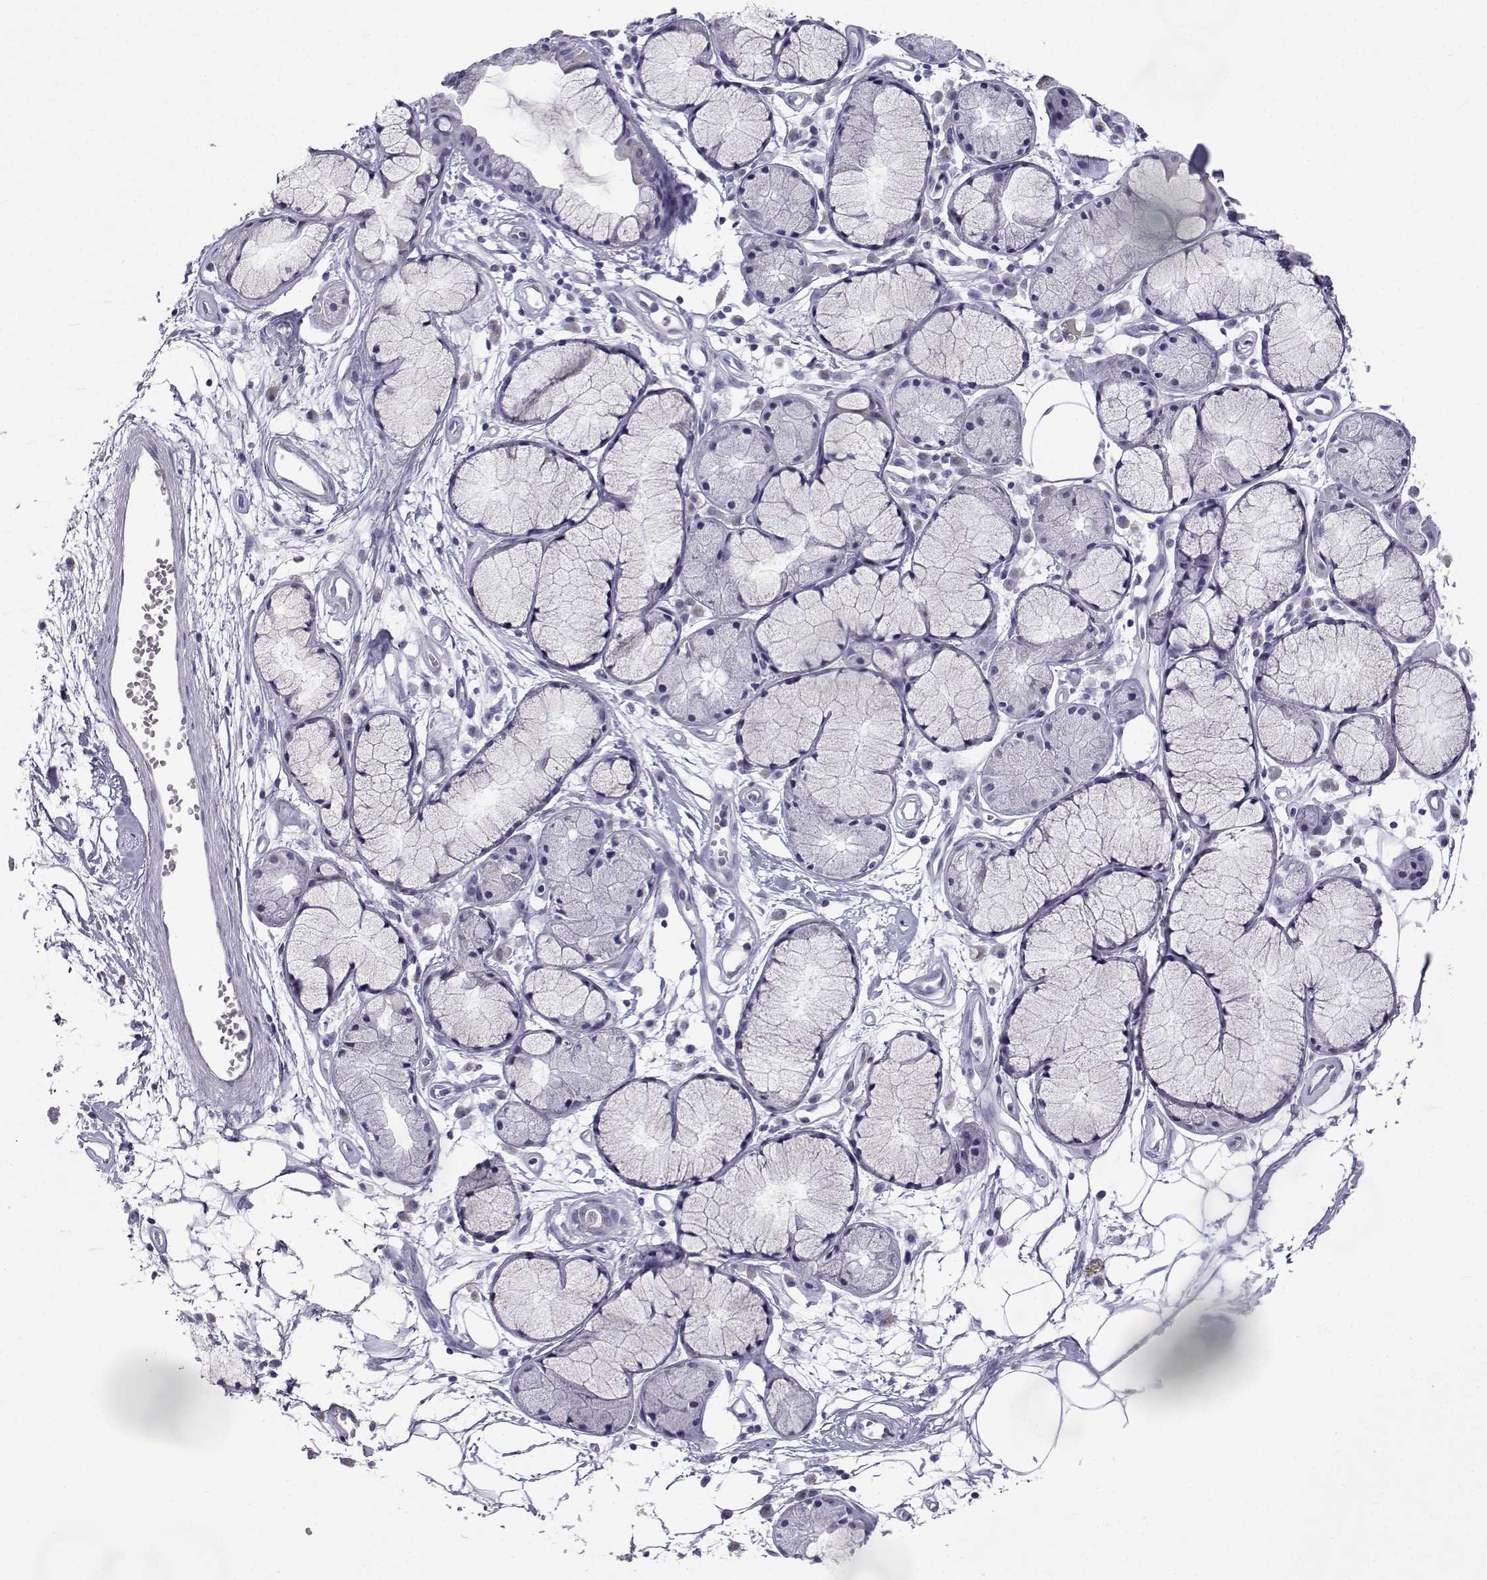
{"staining": {"intensity": "negative", "quantity": "none", "location": "none"}, "tissue": "adipose tissue", "cell_type": "Adipocytes", "image_type": "normal", "snomed": [{"axis": "morphology", "description": "Normal tissue, NOS"}, {"axis": "morphology", "description": "Squamous cell carcinoma, NOS"}, {"axis": "topography", "description": "Cartilage tissue"}, {"axis": "topography", "description": "Lung"}], "caption": "Protein analysis of unremarkable adipose tissue shows no significant positivity in adipocytes.", "gene": "SLC6A3", "patient": {"sex": "male", "age": 66}}